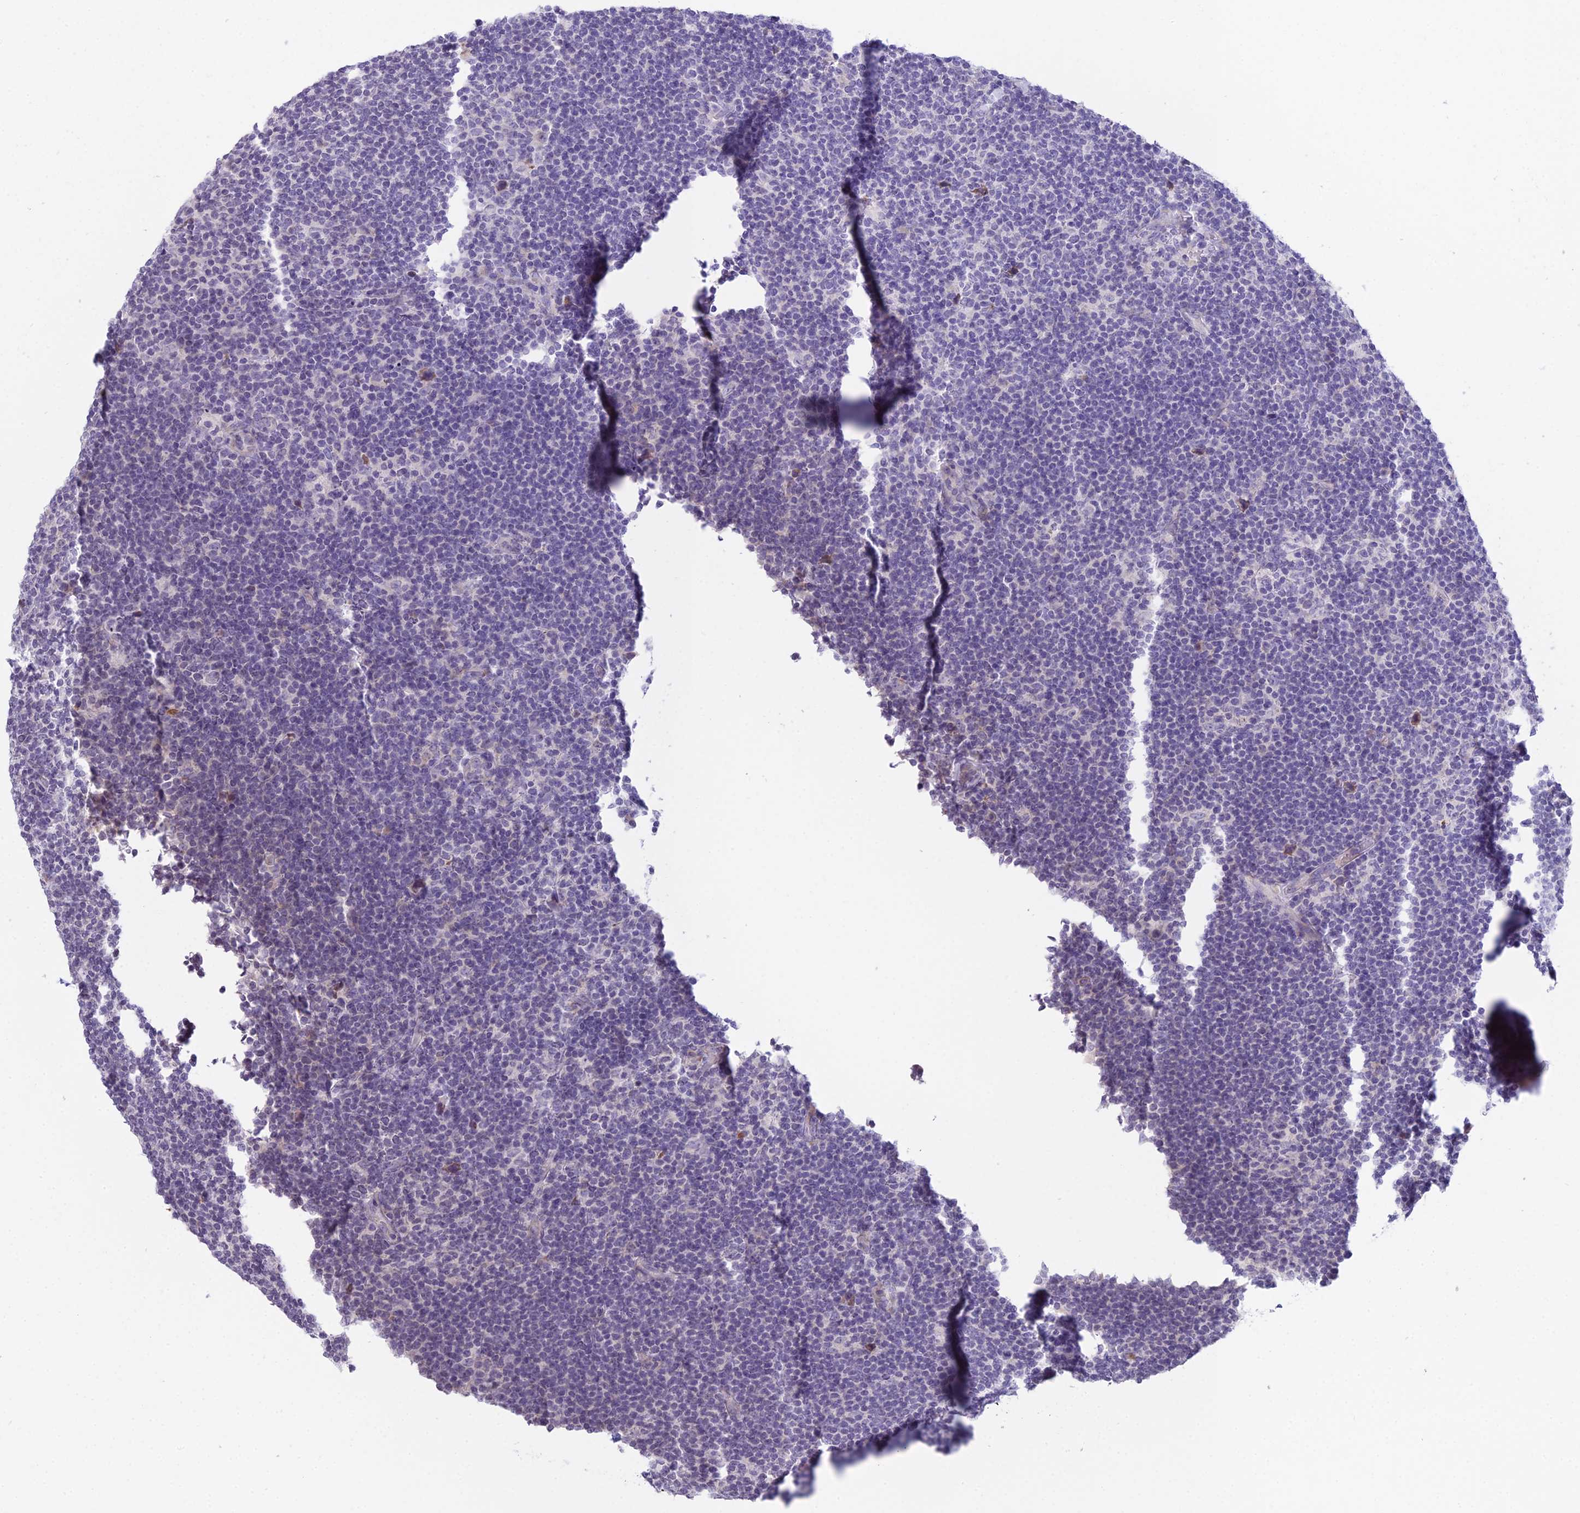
{"staining": {"intensity": "negative", "quantity": "none", "location": "none"}, "tissue": "lymphoma", "cell_type": "Tumor cells", "image_type": "cancer", "snomed": [{"axis": "morphology", "description": "Hodgkin's disease, NOS"}, {"axis": "topography", "description": "Lymph node"}], "caption": "IHC image of Hodgkin's disease stained for a protein (brown), which shows no expression in tumor cells. (Brightfield microscopy of DAB immunohistochemistry (IHC) at high magnification).", "gene": "RPS26", "patient": {"sex": "female", "age": 57}}